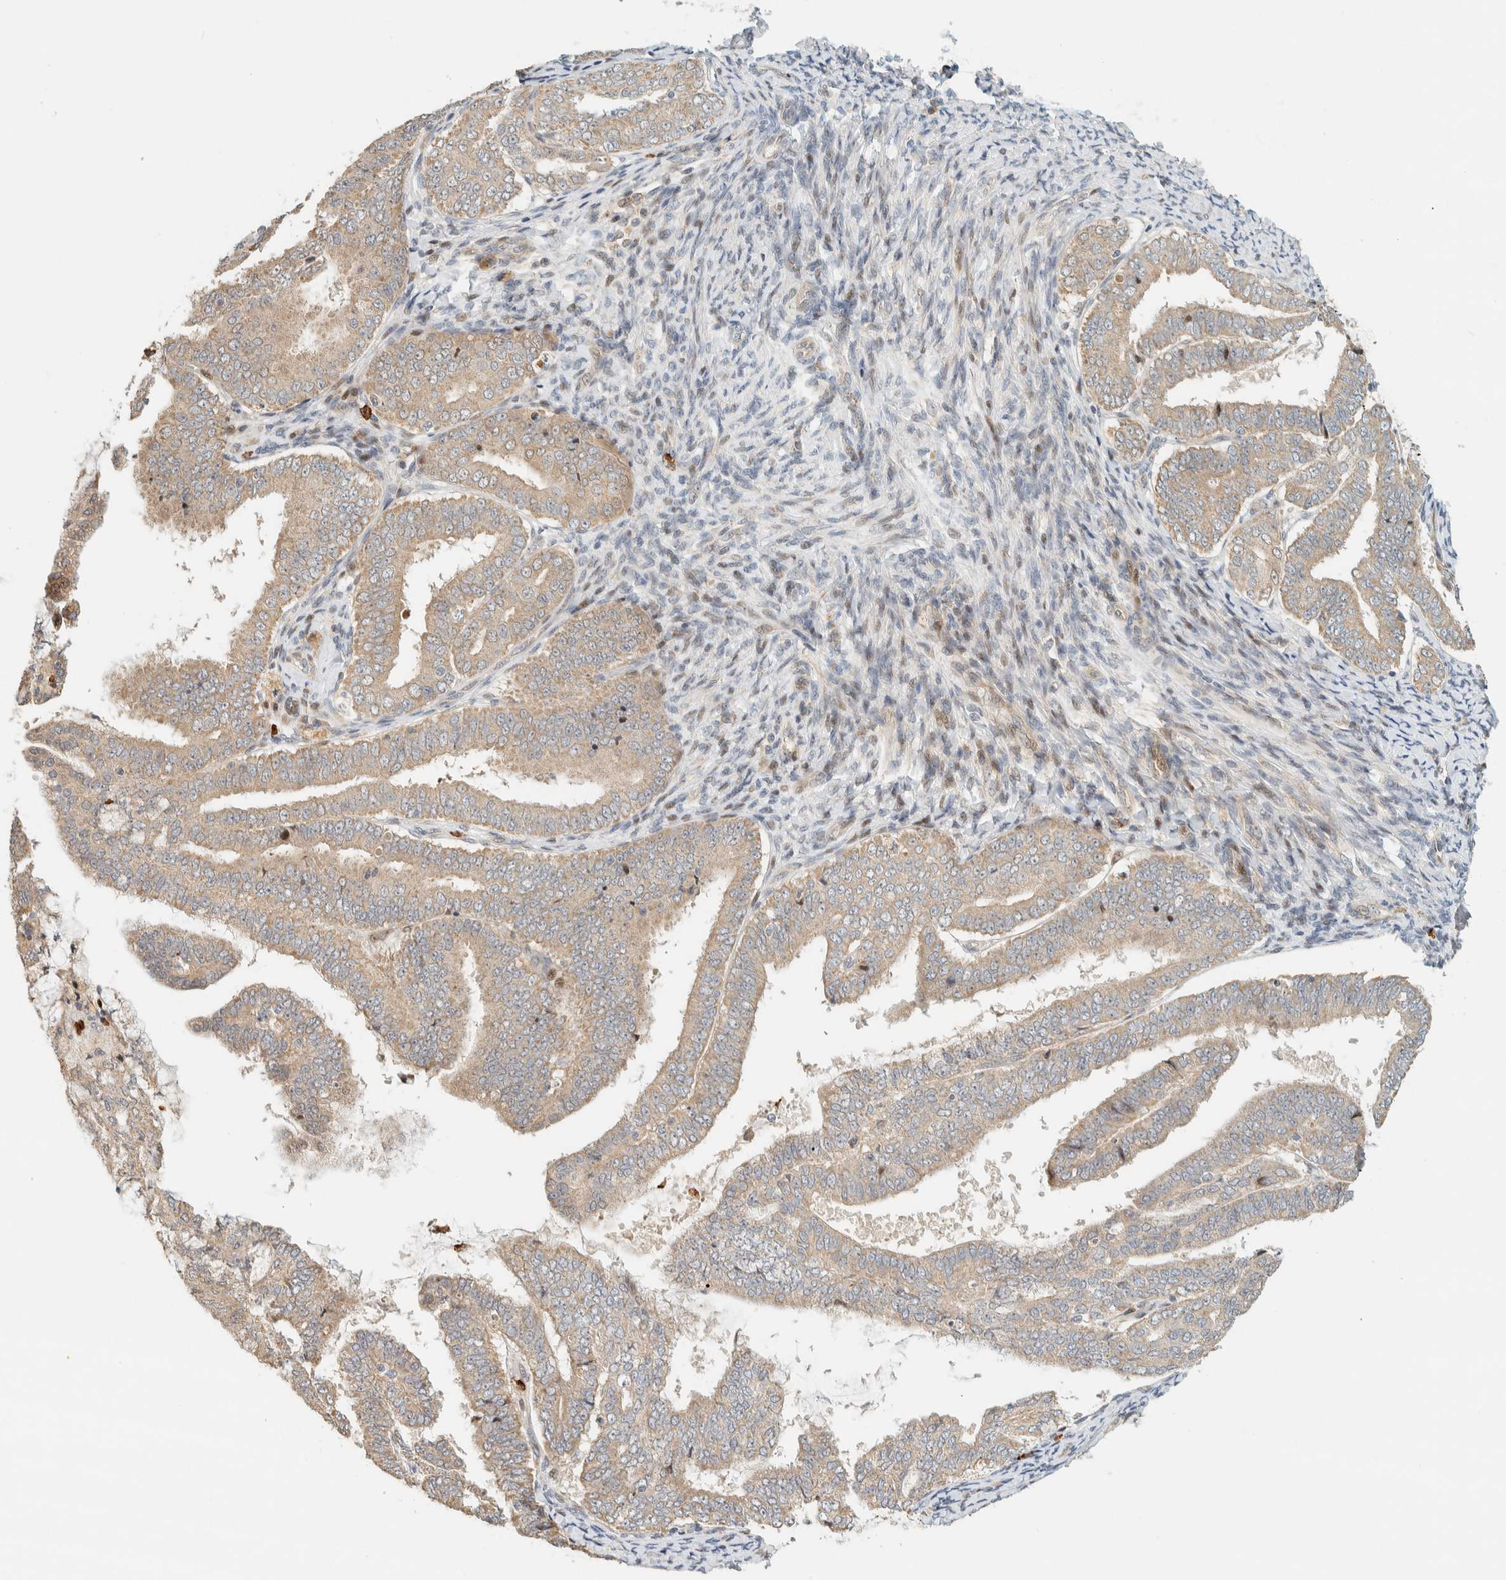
{"staining": {"intensity": "weak", "quantity": ">75%", "location": "cytoplasmic/membranous"}, "tissue": "endometrial cancer", "cell_type": "Tumor cells", "image_type": "cancer", "snomed": [{"axis": "morphology", "description": "Adenocarcinoma, NOS"}, {"axis": "topography", "description": "Endometrium"}], "caption": "Immunohistochemistry (IHC) micrograph of endometrial adenocarcinoma stained for a protein (brown), which reveals low levels of weak cytoplasmic/membranous positivity in about >75% of tumor cells.", "gene": "CCDC171", "patient": {"sex": "female", "age": 63}}